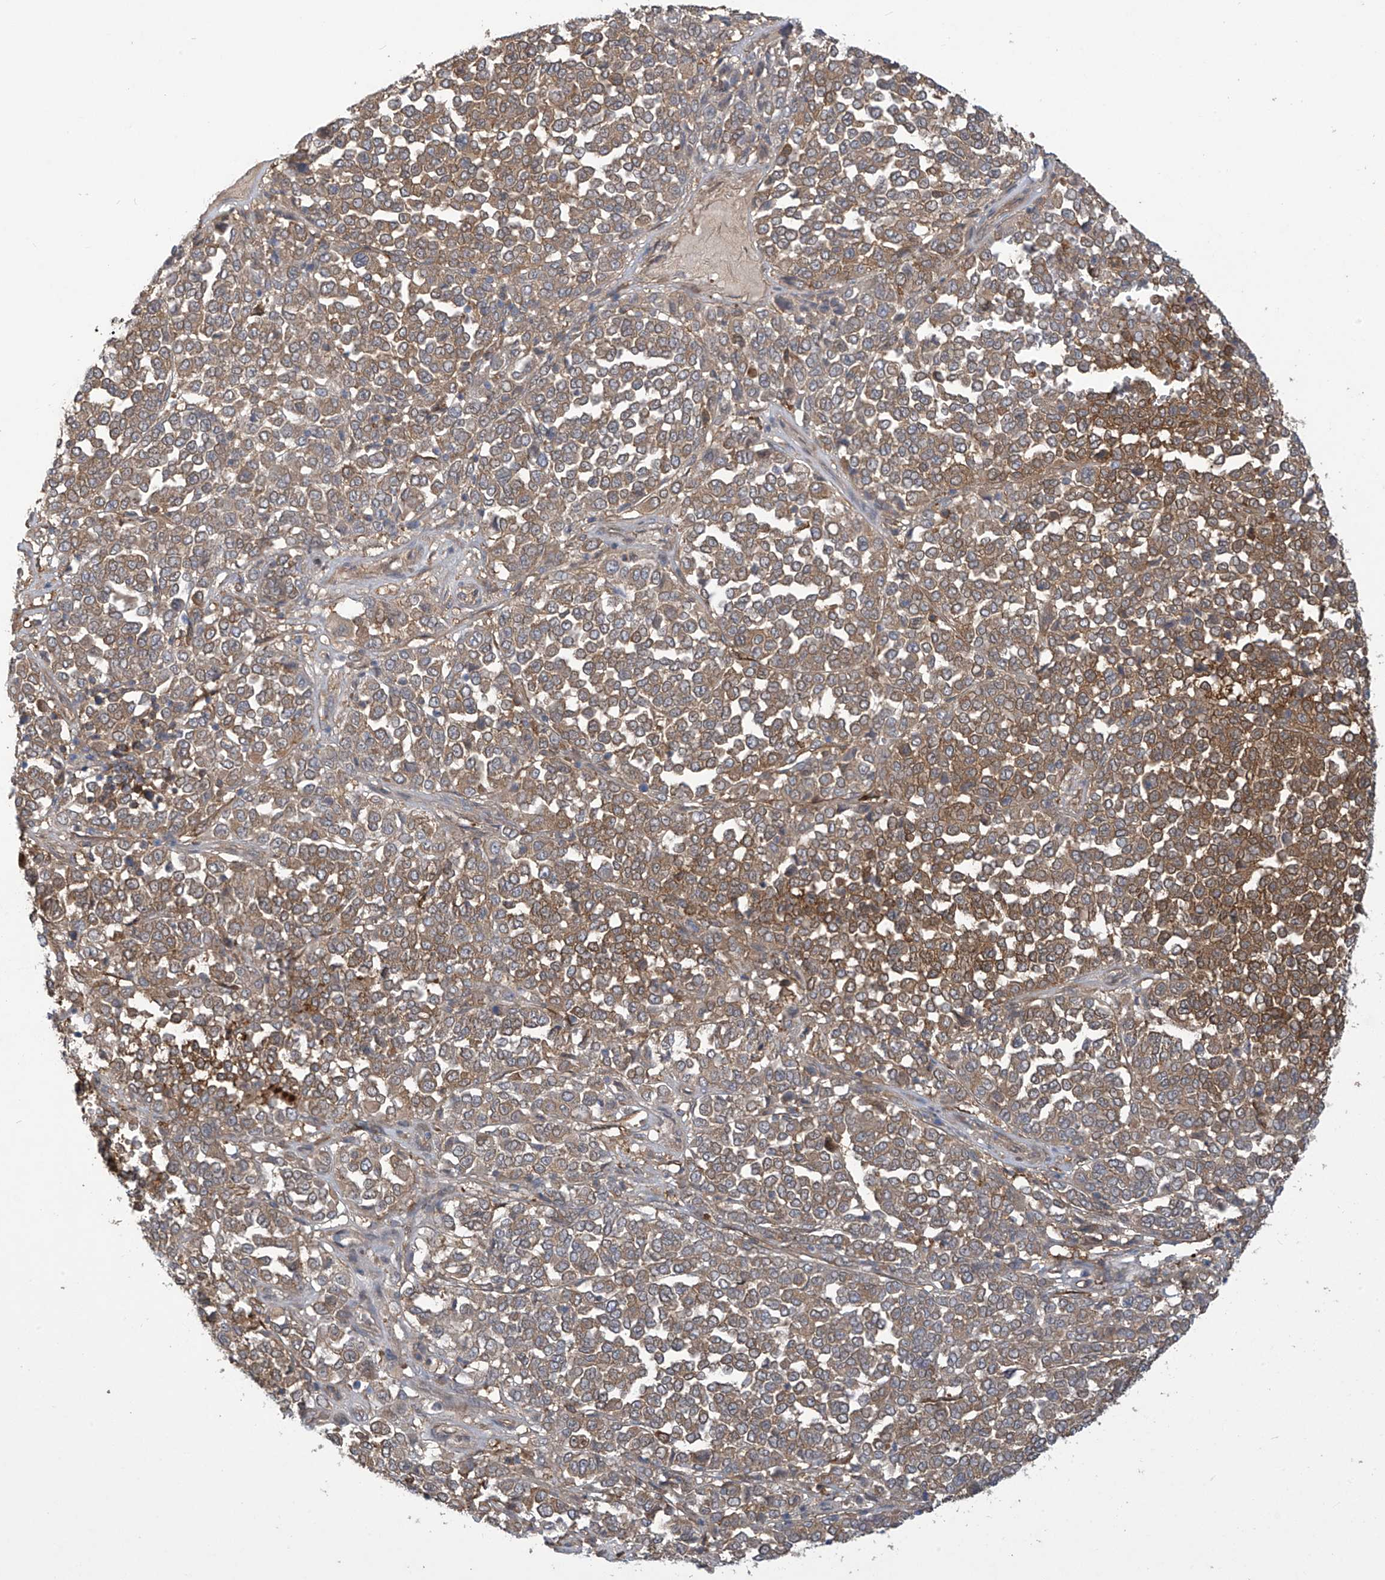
{"staining": {"intensity": "moderate", "quantity": ">75%", "location": "cytoplasmic/membranous"}, "tissue": "melanoma", "cell_type": "Tumor cells", "image_type": "cancer", "snomed": [{"axis": "morphology", "description": "Malignant melanoma, Metastatic site"}, {"axis": "topography", "description": "Pancreas"}], "caption": "Protein staining demonstrates moderate cytoplasmic/membranous staining in approximately >75% of tumor cells in melanoma. (DAB IHC with brightfield microscopy, high magnification).", "gene": "ADI1", "patient": {"sex": "female", "age": 30}}